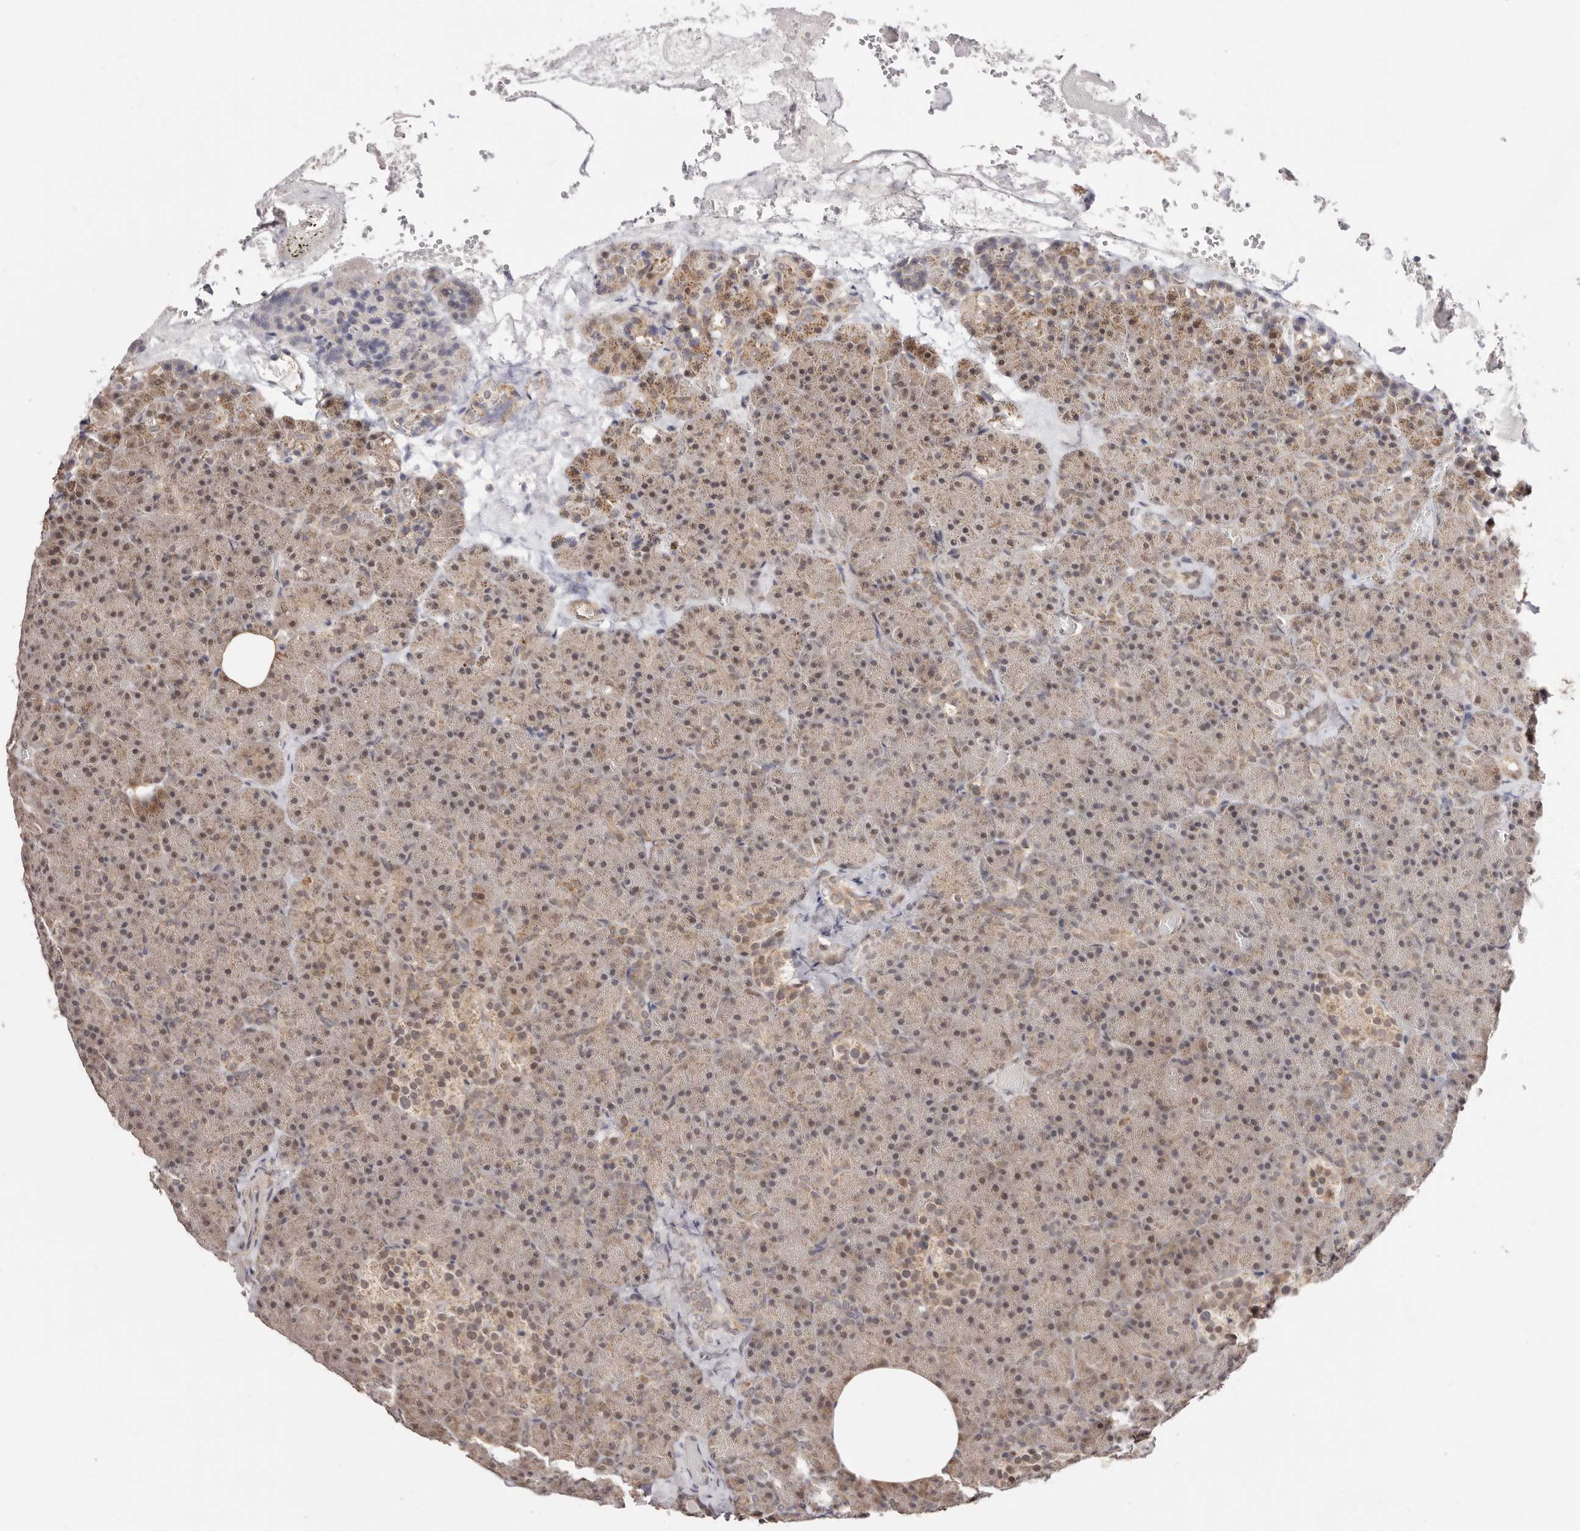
{"staining": {"intensity": "weak", "quantity": "25%-75%", "location": "cytoplasmic/membranous,nuclear"}, "tissue": "pancreas", "cell_type": "Exocrine glandular cells", "image_type": "normal", "snomed": [{"axis": "morphology", "description": "Normal tissue, NOS"}, {"axis": "morphology", "description": "Carcinoid, malignant, NOS"}, {"axis": "topography", "description": "Pancreas"}], "caption": "A brown stain shows weak cytoplasmic/membranous,nuclear staining of a protein in exocrine glandular cells of unremarkable pancreas.", "gene": "CTNNBL1", "patient": {"sex": "female", "age": 35}}